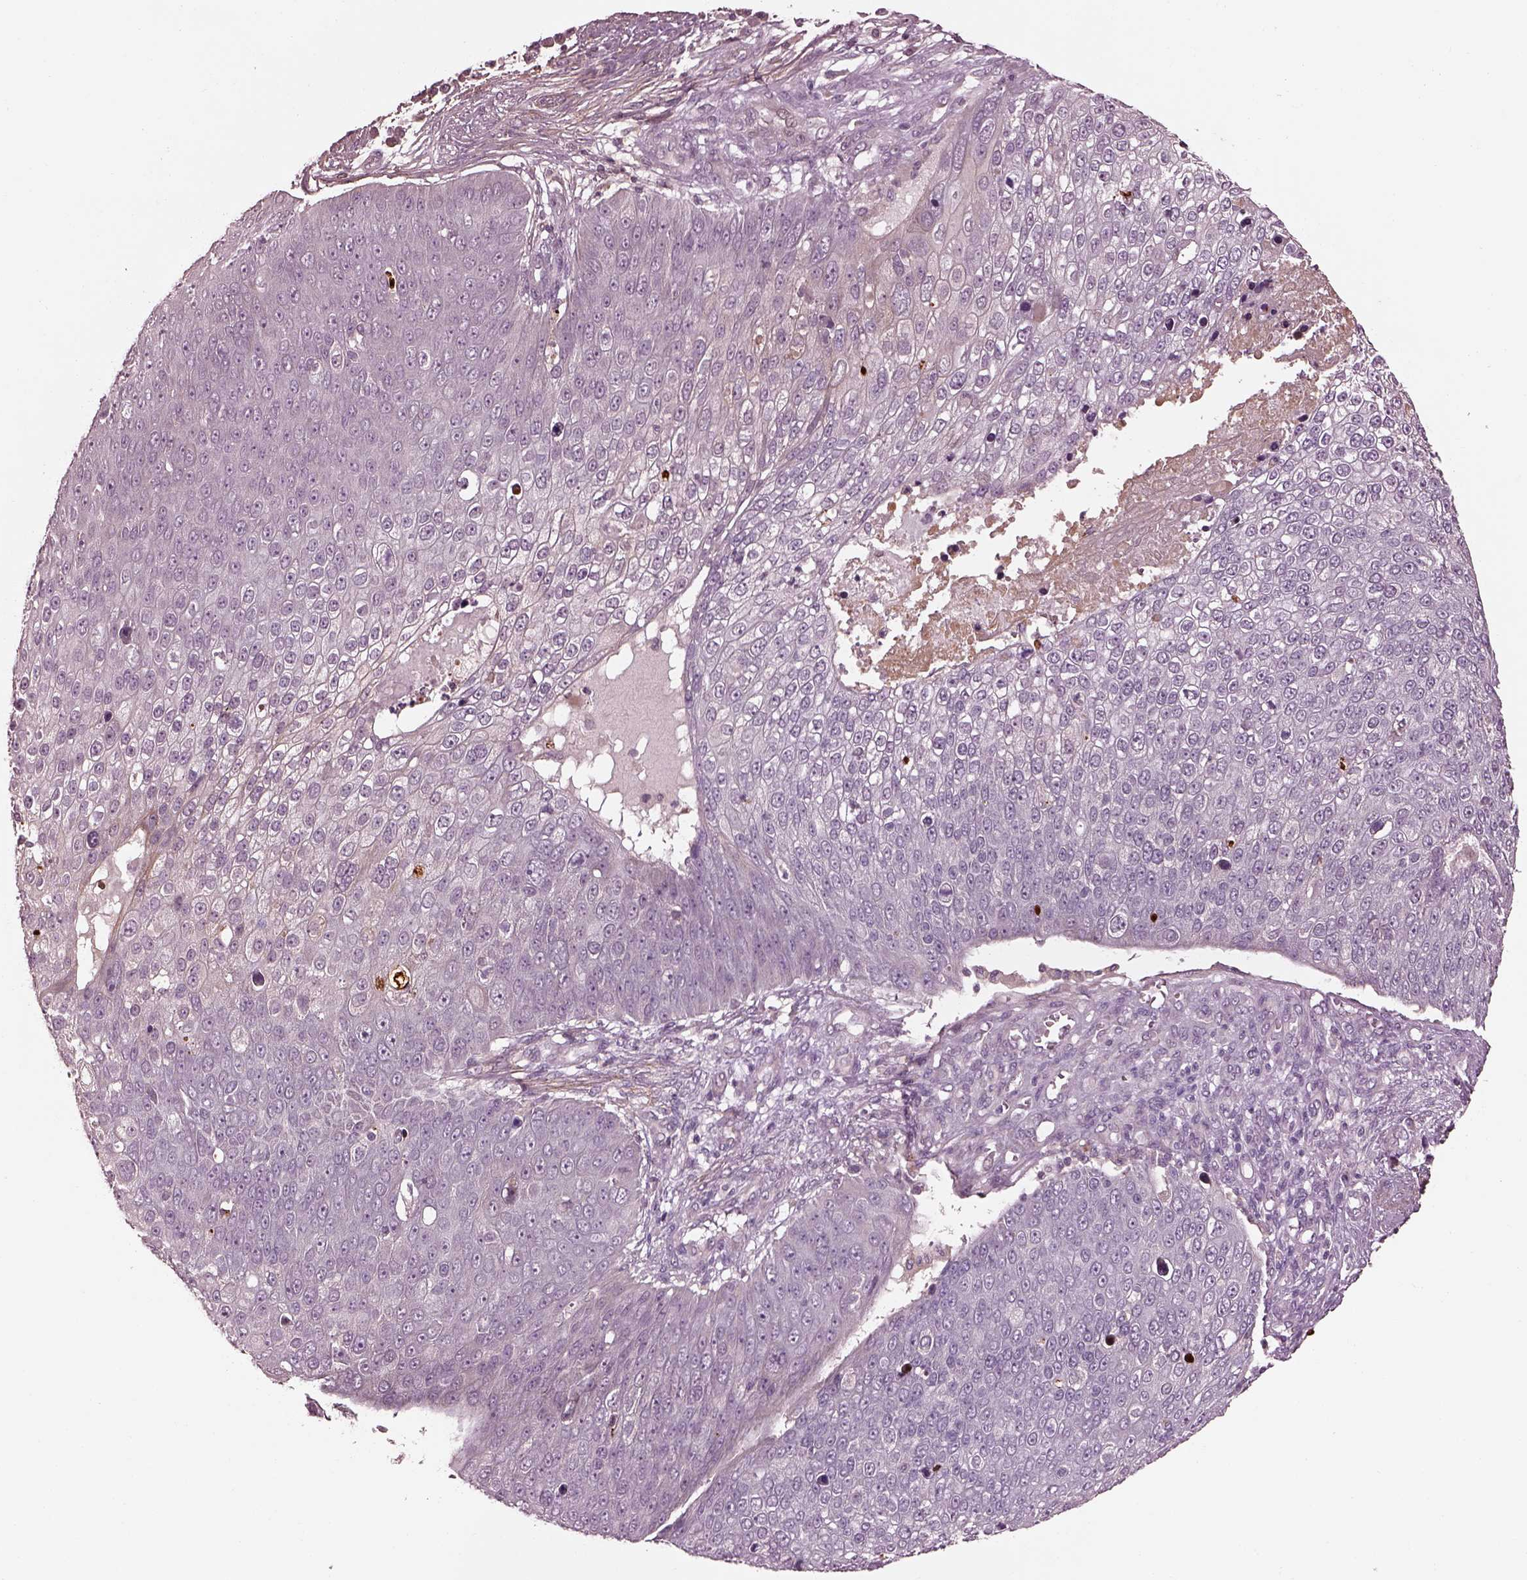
{"staining": {"intensity": "negative", "quantity": "none", "location": "none"}, "tissue": "skin cancer", "cell_type": "Tumor cells", "image_type": "cancer", "snomed": [{"axis": "morphology", "description": "Squamous cell carcinoma, NOS"}, {"axis": "topography", "description": "Skin"}], "caption": "Human skin squamous cell carcinoma stained for a protein using IHC exhibits no staining in tumor cells.", "gene": "EFEMP1", "patient": {"sex": "male", "age": 71}}